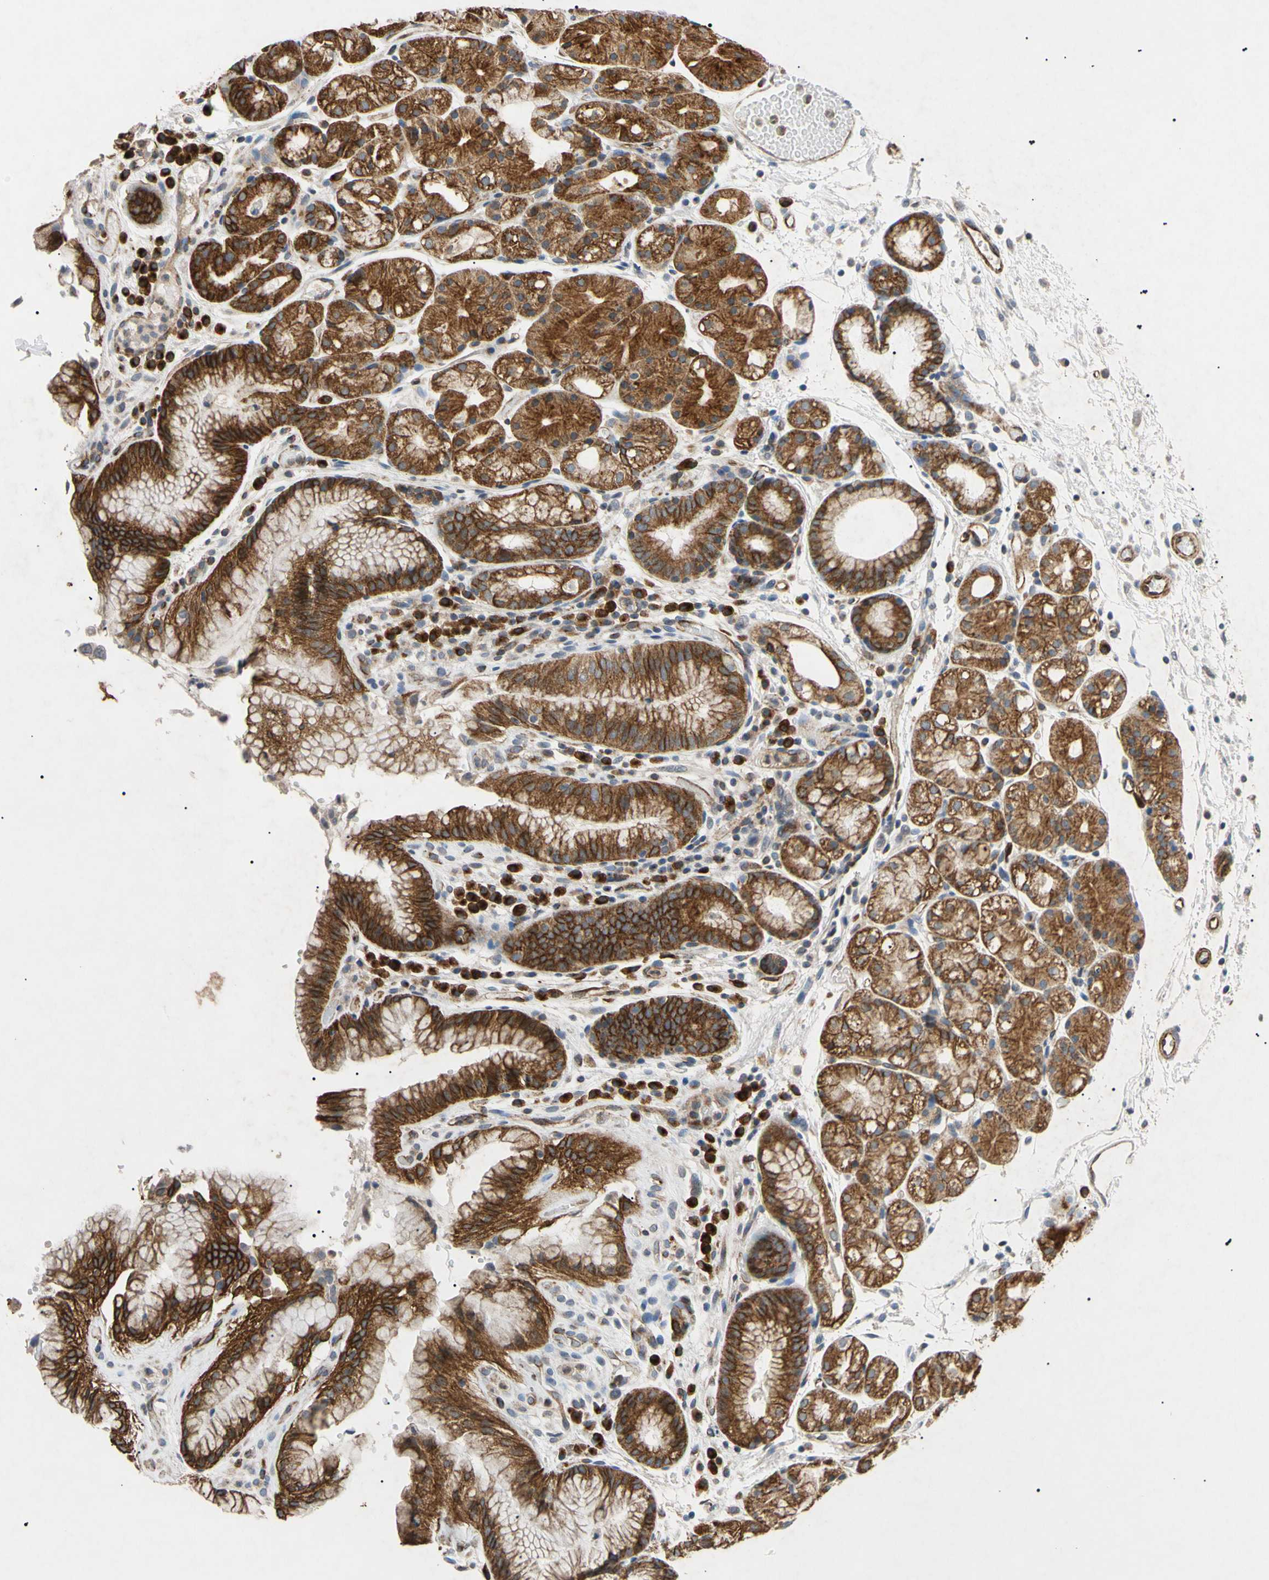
{"staining": {"intensity": "strong", "quantity": ">75%", "location": "cytoplasmic/membranous,nuclear"}, "tissue": "stomach", "cell_type": "Glandular cells", "image_type": "normal", "snomed": [{"axis": "morphology", "description": "Normal tissue, NOS"}, {"axis": "topography", "description": "Stomach, upper"}], "caption": "Stomach stained with IHC demonstrates strong cytoplasmic/membranous,nuclear expression in approximately >75% of glandular cells. The staining was performed using DAB (3,3'-diaminobenzidine), with brown indicating positive protein expression. Nuclei are stained blue with hematoxylin.", "gene": "TUBB4A", "patient": {"sex": "male", "age": 72}}